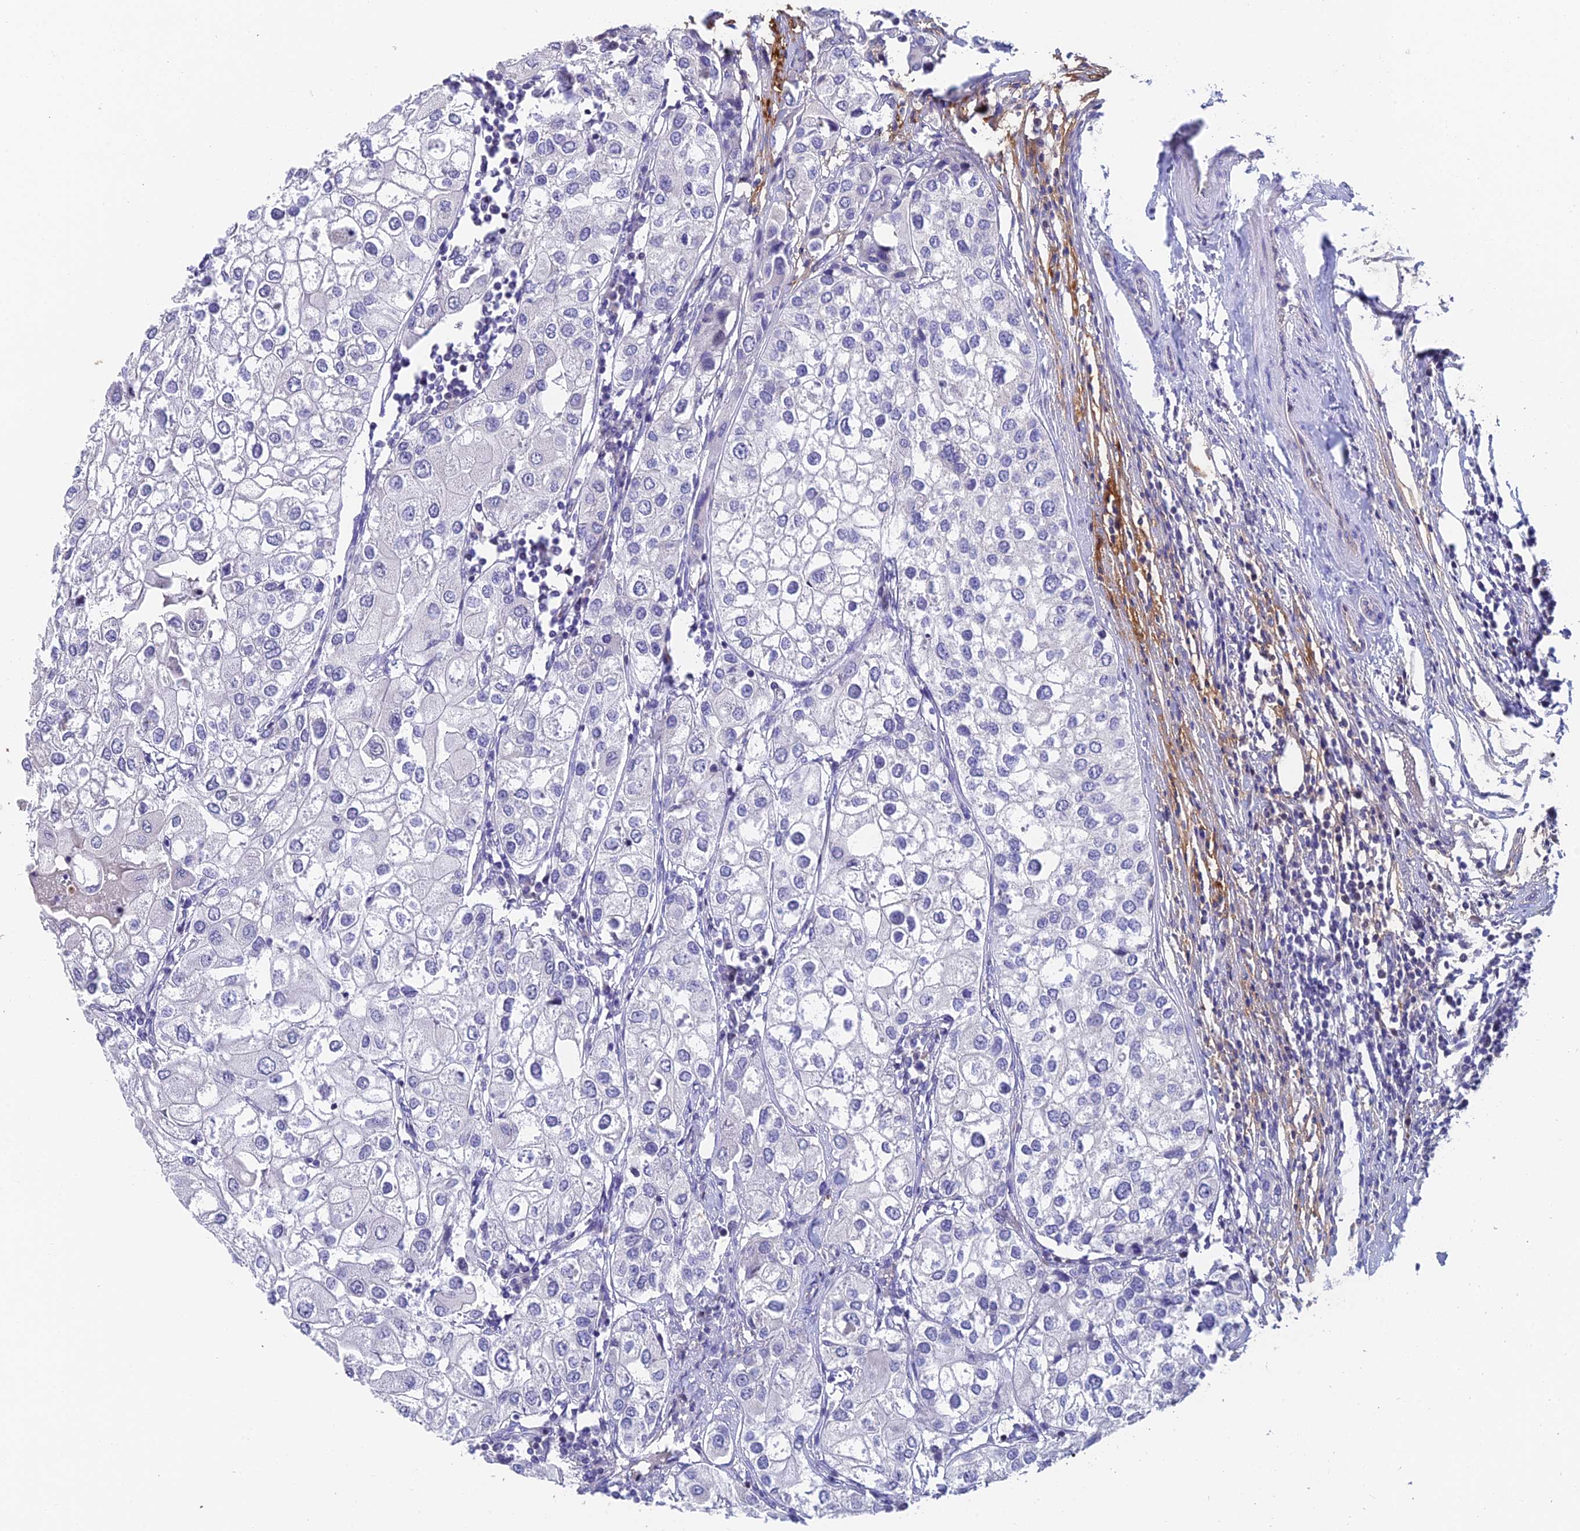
{"staining": {"intensity": "negative", "quantity": "none", "location": "none"}, "tissue": "urothelial cancer", "cell_type": "Tumor cells", "image_type": "cancer", "snomed": [{"axis": "morphology", "description": "Urothelial carcinoma, High grade"}, {"axis": "topography", "description": "Urinary bladder"}], "caption": "IHC photomicrograph of neoplastic tissue: human high-grade urothelial carcinoma stained with DAB (3,3'-diaminobenzidine) reveals no significant protein positivity in tumor cells.", "gene": "ADAMTS13", "patient": {"sex": "male", "age": 64}}